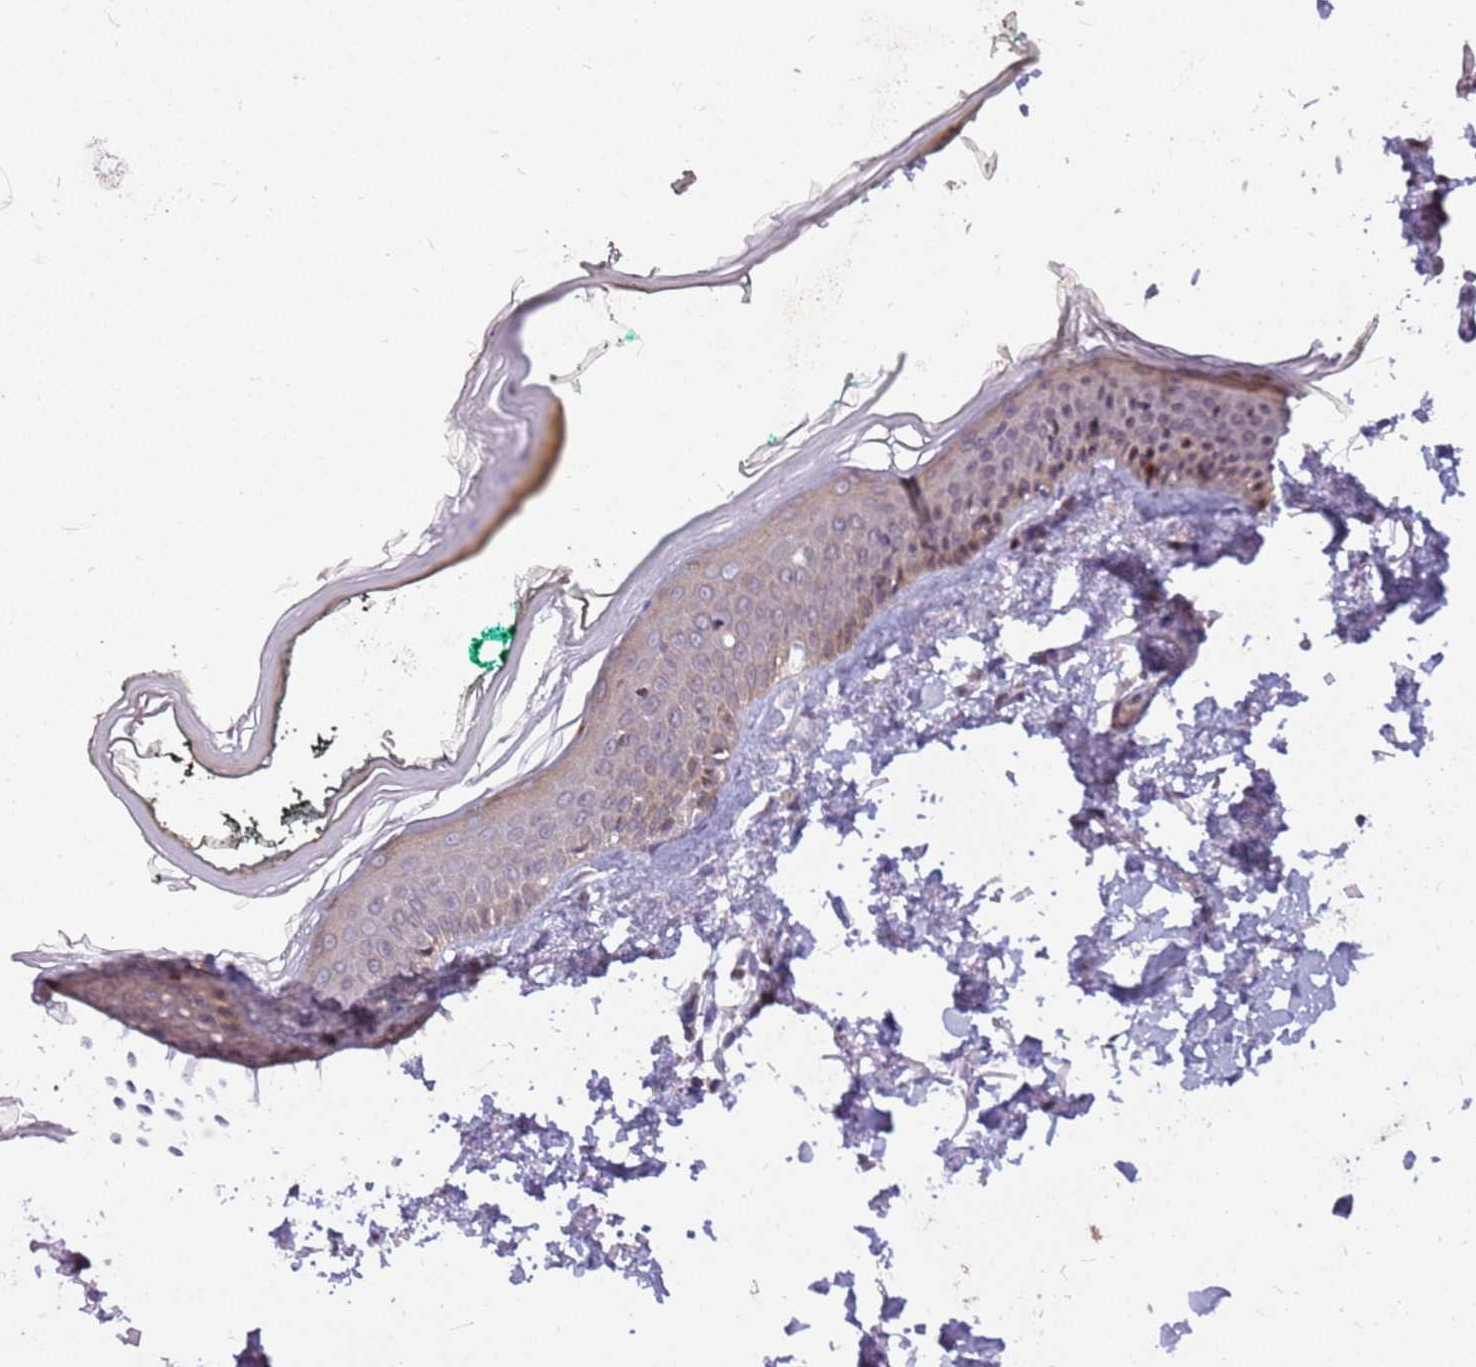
{"staining": {"intensity": "negative", "quantity": "none", "location": "none"}, "tissue": "skin", "cell_type": "Fibroblasts", "image_type": "normal", "snomed": [{"axis": "morphology", "description": "Normal tissue, NOS"}, {"axis": "topography", "description": "Skin"}], "caption": "Histopathology image shows no significant protein expression in fibroblasts of benign skin.", "gene": "ARHGEF35", "patient": {"sex": "male", "age": 62}}